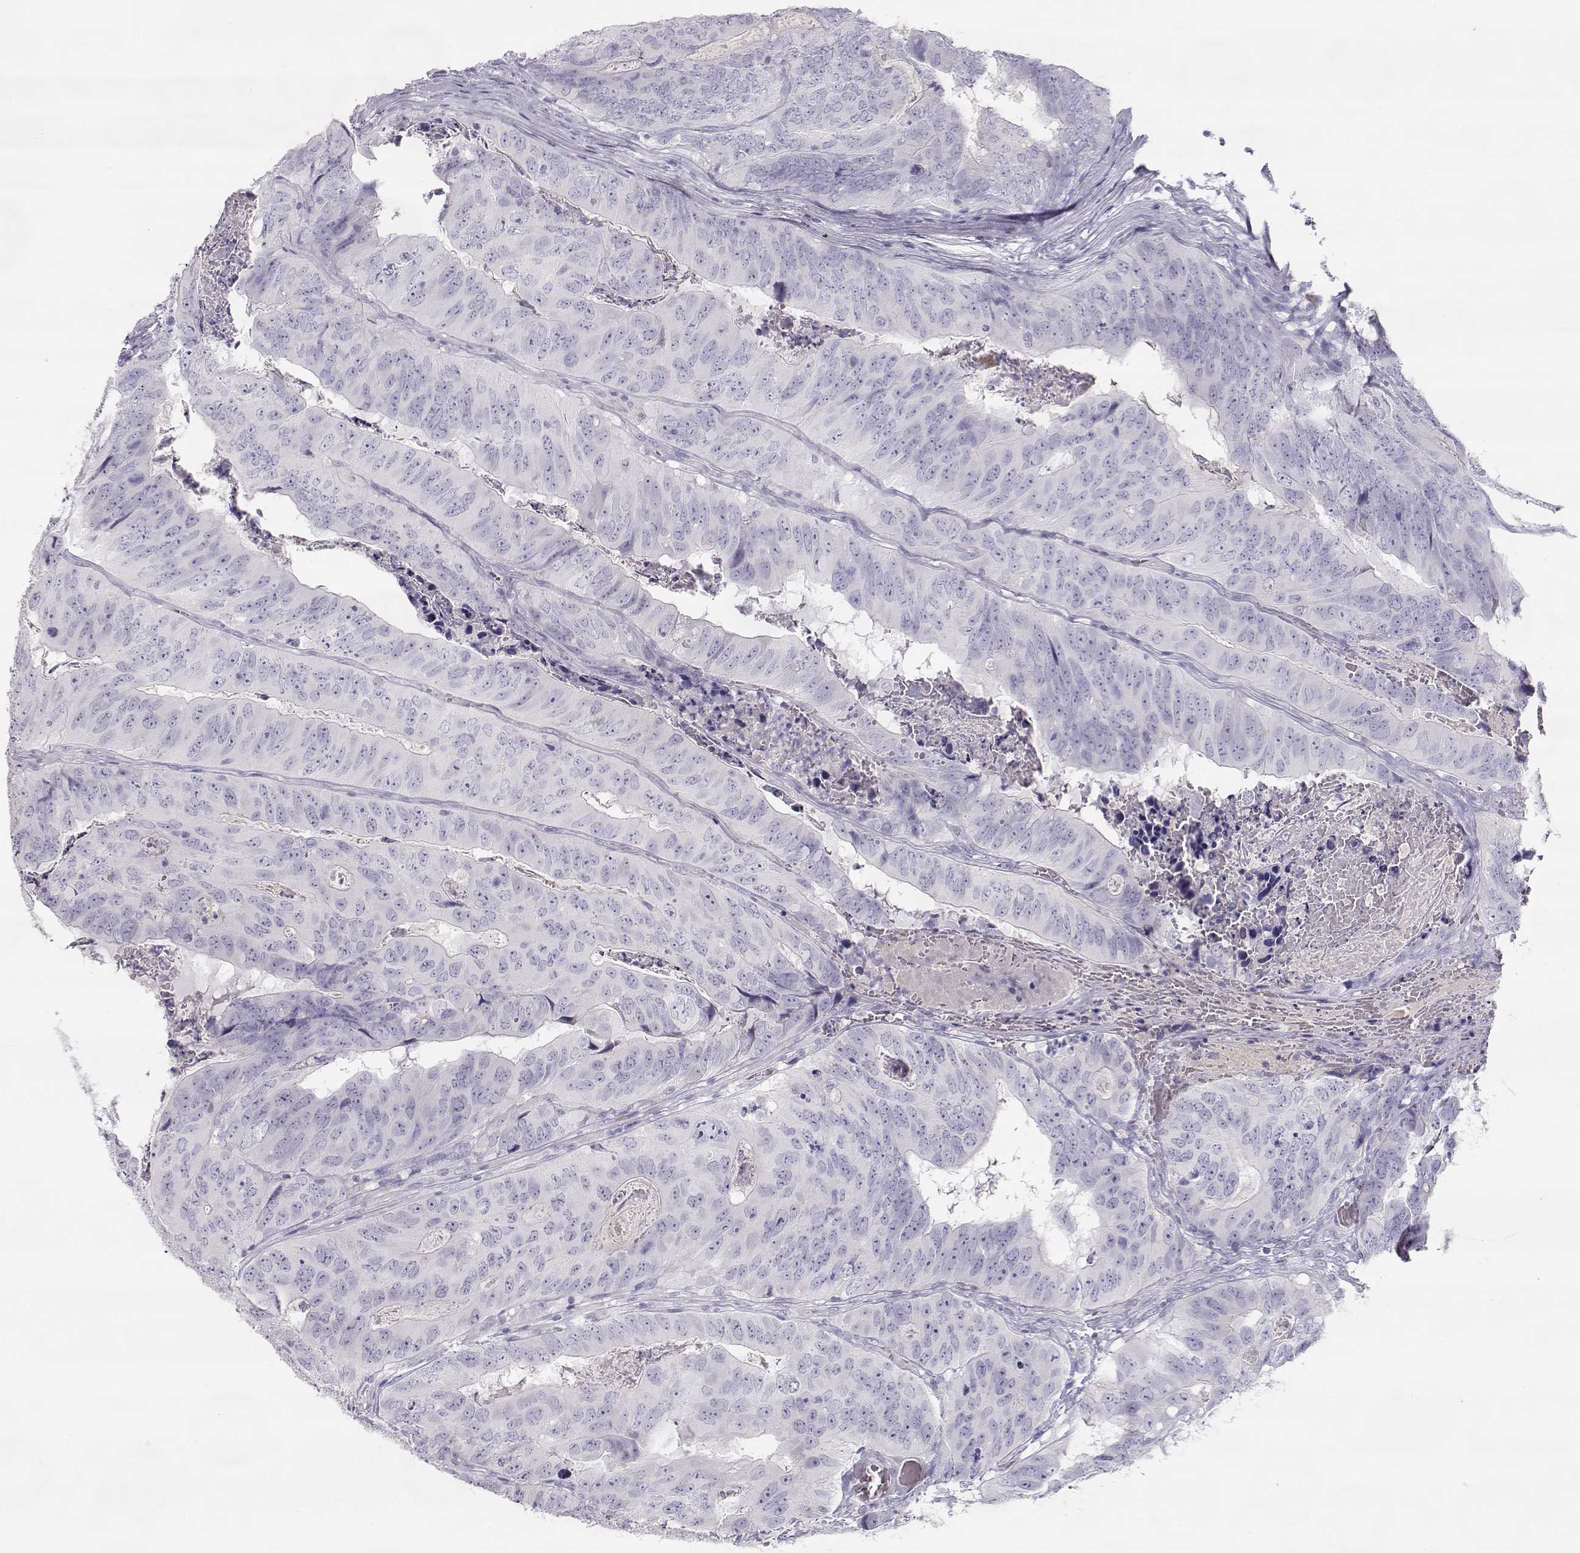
{"staining": {"intensity": "negative", "quantity": "none", "location": "none"}, "tissue": "colorectal cancer", "cell_type": "Tumor cells", "image_type": "cancer", "snomed": [{"axis": "morphology", "description": "Adenocarcinoma, NOS"}, {"axis": "topography", "description": "Colon"}], "caption": "Tumor cells show no significant staining in colorectal adenocarcinoma.", "gene": "SLCO6A1", "patient": {"sex": "male", "age": 79}}